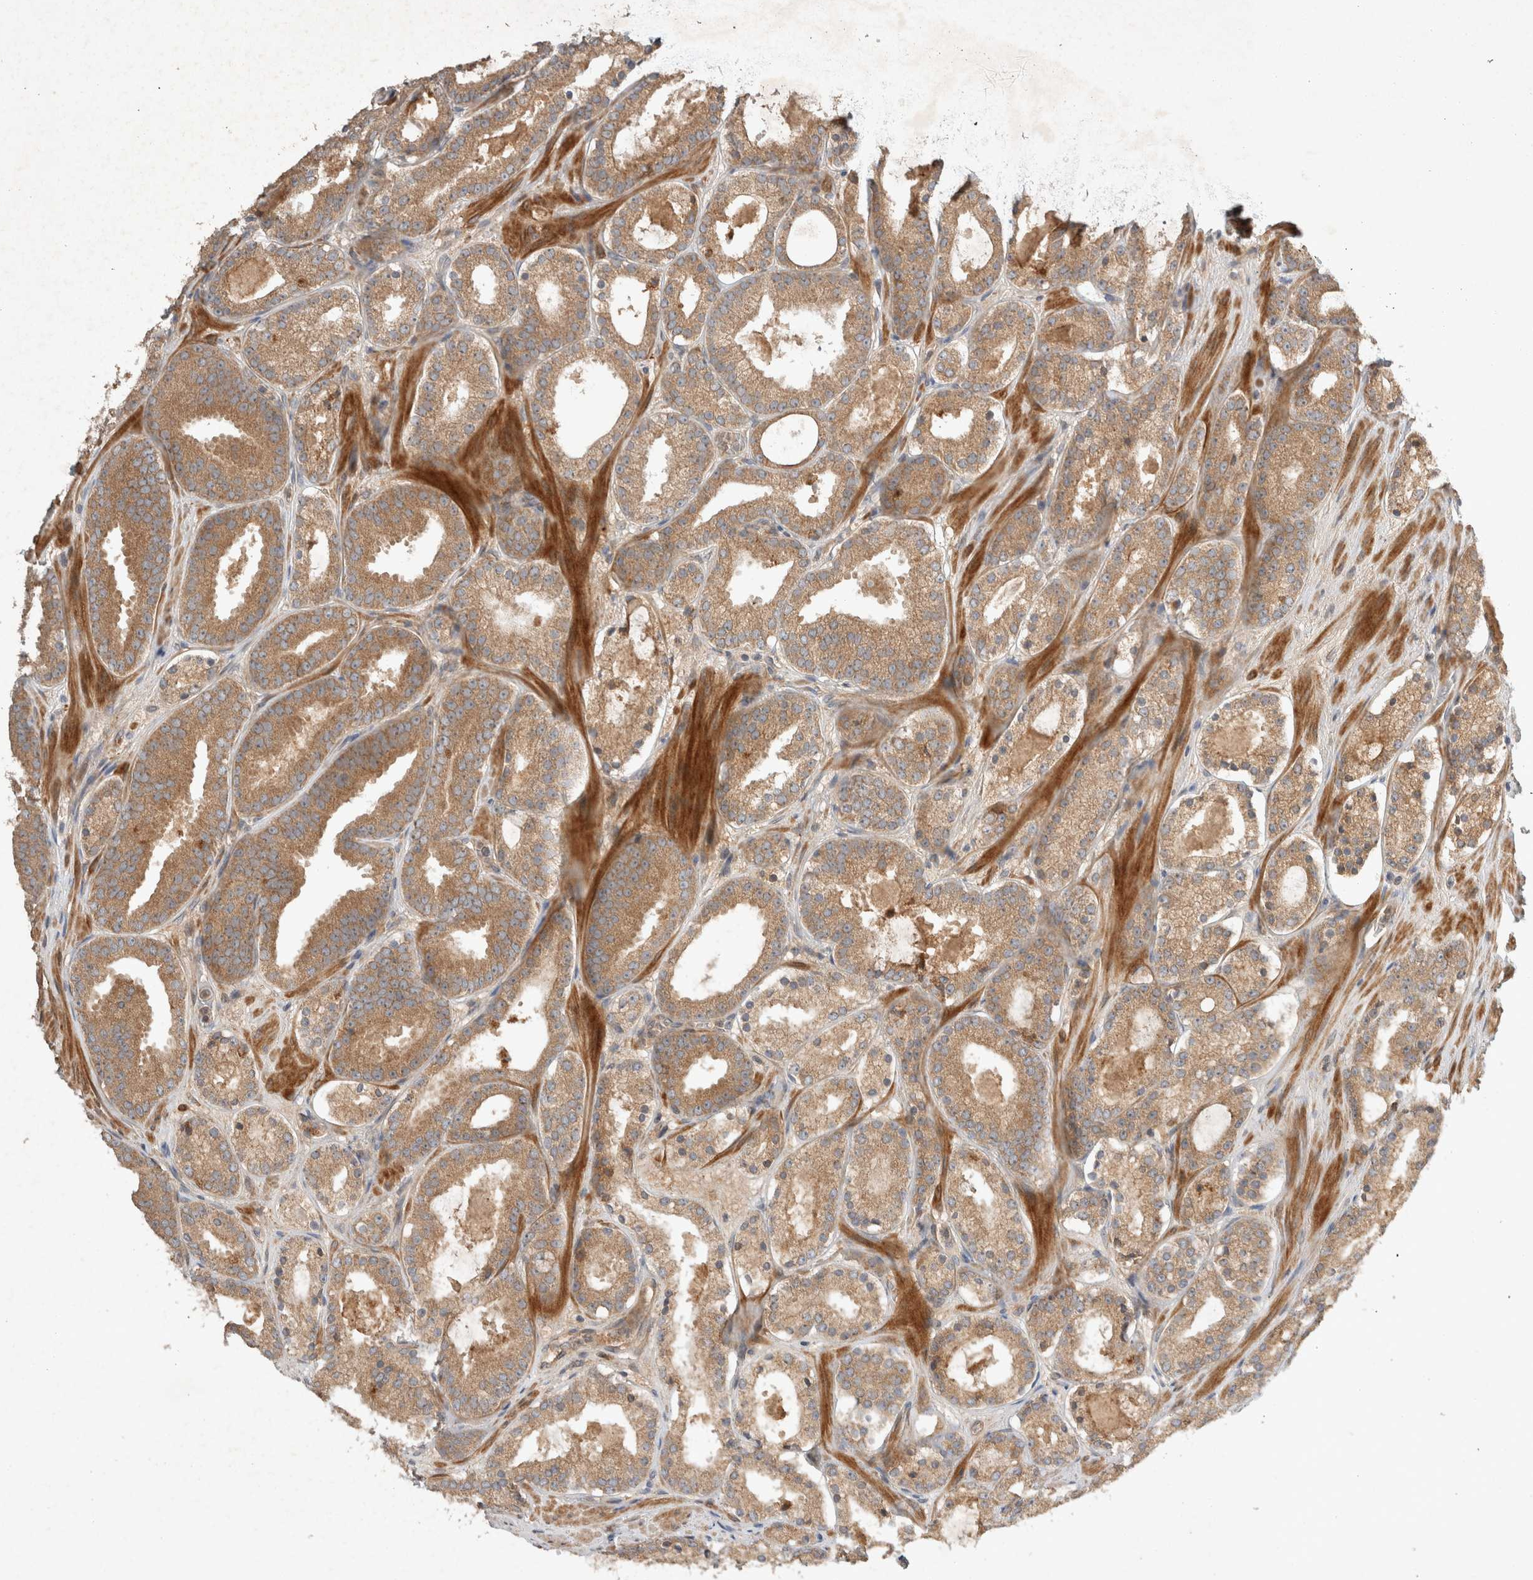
{"staining": {"intensity": "moderate", "quantity": ">75%", "location": "cytoplasmic/membranous"}, "tissue": "prostate cancer", "cell_type": "Tumor cells", "image_type": "cancer", "snomed": [{"axis": "morphology", "description": "Adenocarcinoma, Low grade"}, {"axis": "topography", "description": "Prostate"}], "caption": "Immunohistochemical staining of human prostate low-grade adenocarcinoma demonstrates medium levels of moderate cytoplasmic/membranous protein positivity in approximately >75% of tumor cells.", "gene": "ARMC9", "patient": {"sex": "male", "age": 69}}